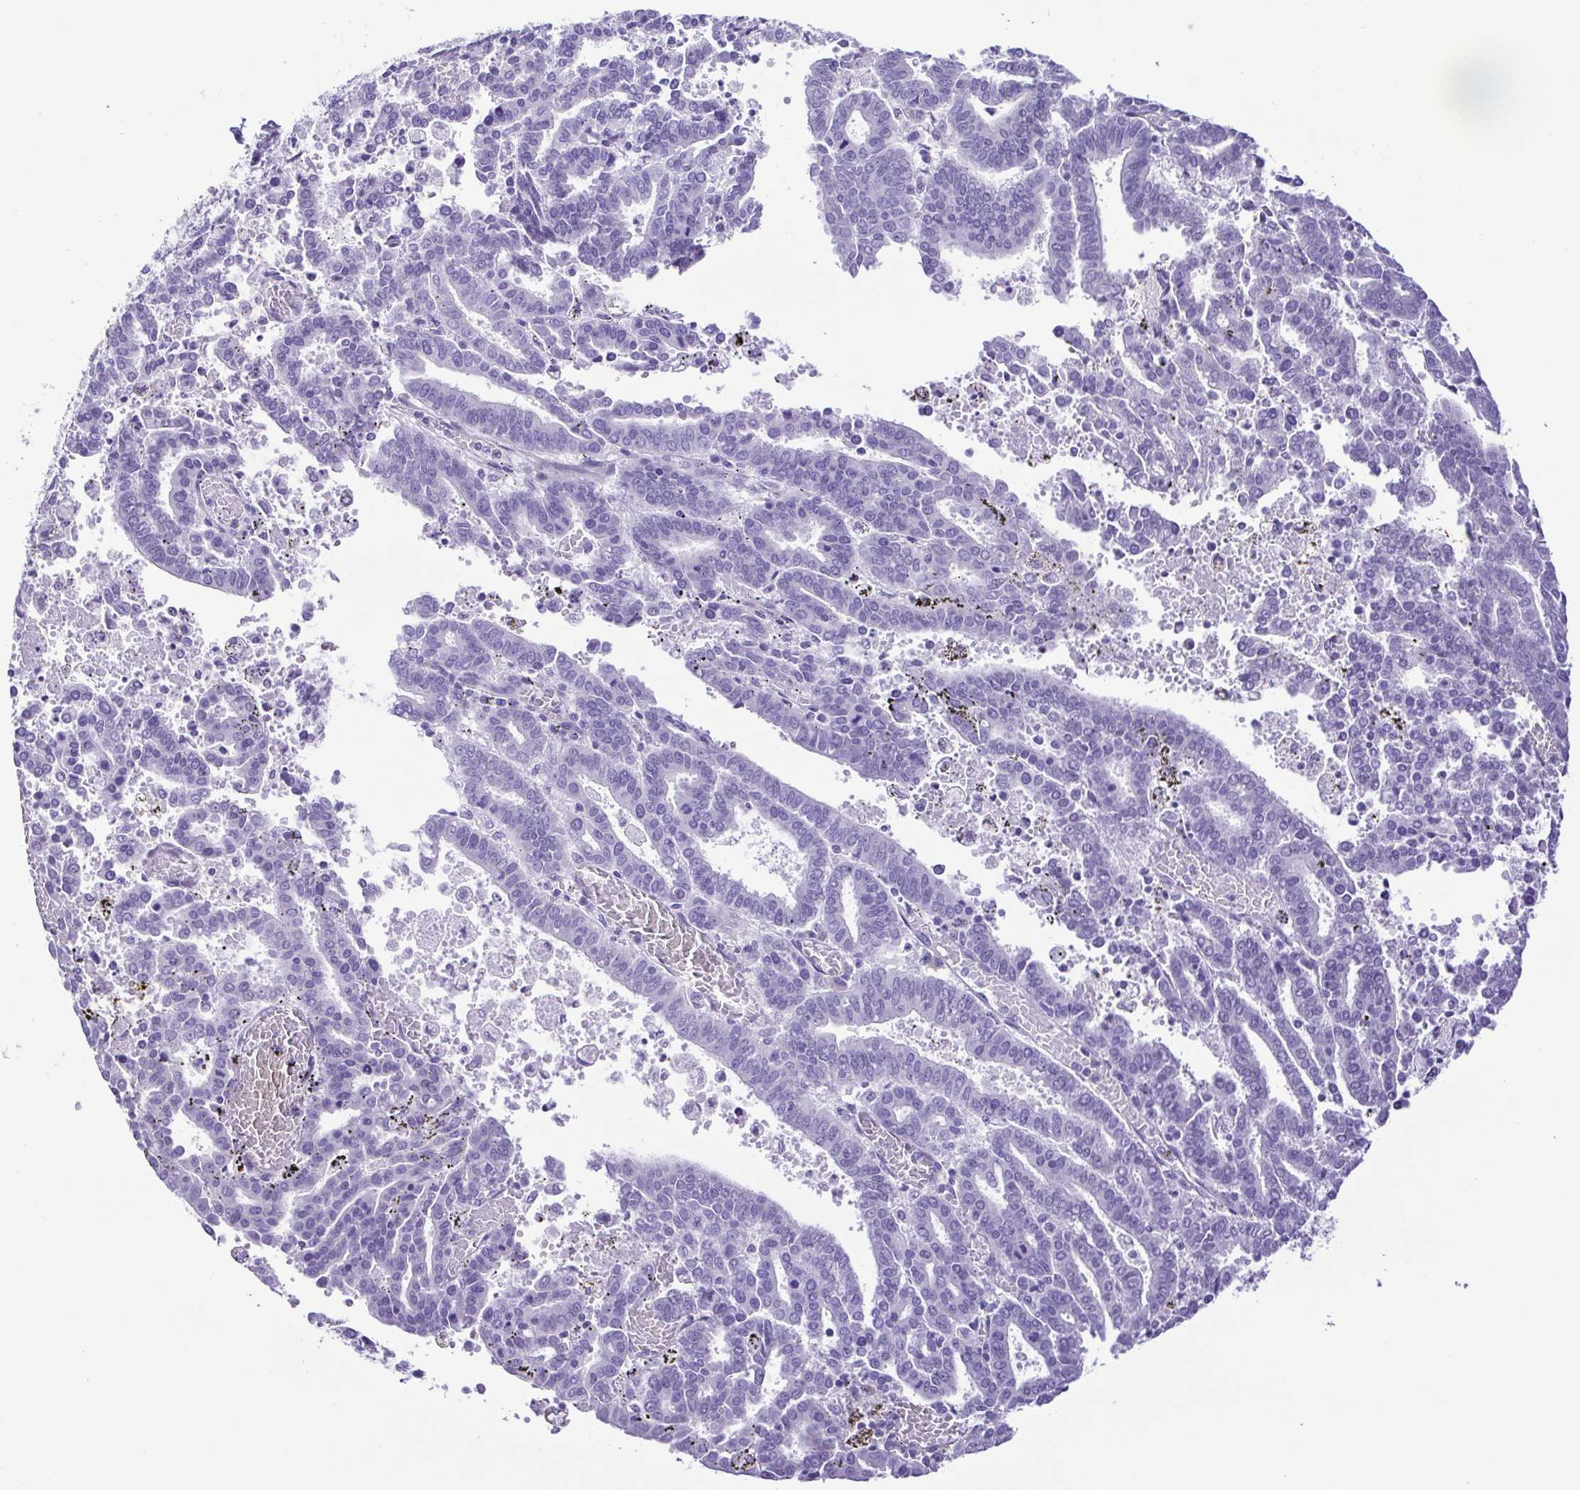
{"staining": {"intensity": "negative", "quantity": "none", "location": "none"}, "tissue": "endometrial cancer", "cell_type": "Tumor cells", "image_type": "cancer", "snomed": [{"axis": "morphology", "description": "Adenocarcinoma, NOS"}, {"axis": "topography", "description": "Uterus"}], "caption": "This is a photomicrograph of IHC staining of adenocarcinoma (endometrial), which shows no expression in tumor cells.", "gene": "PAK3", "patient": {"sex": "female", "age": 83}}